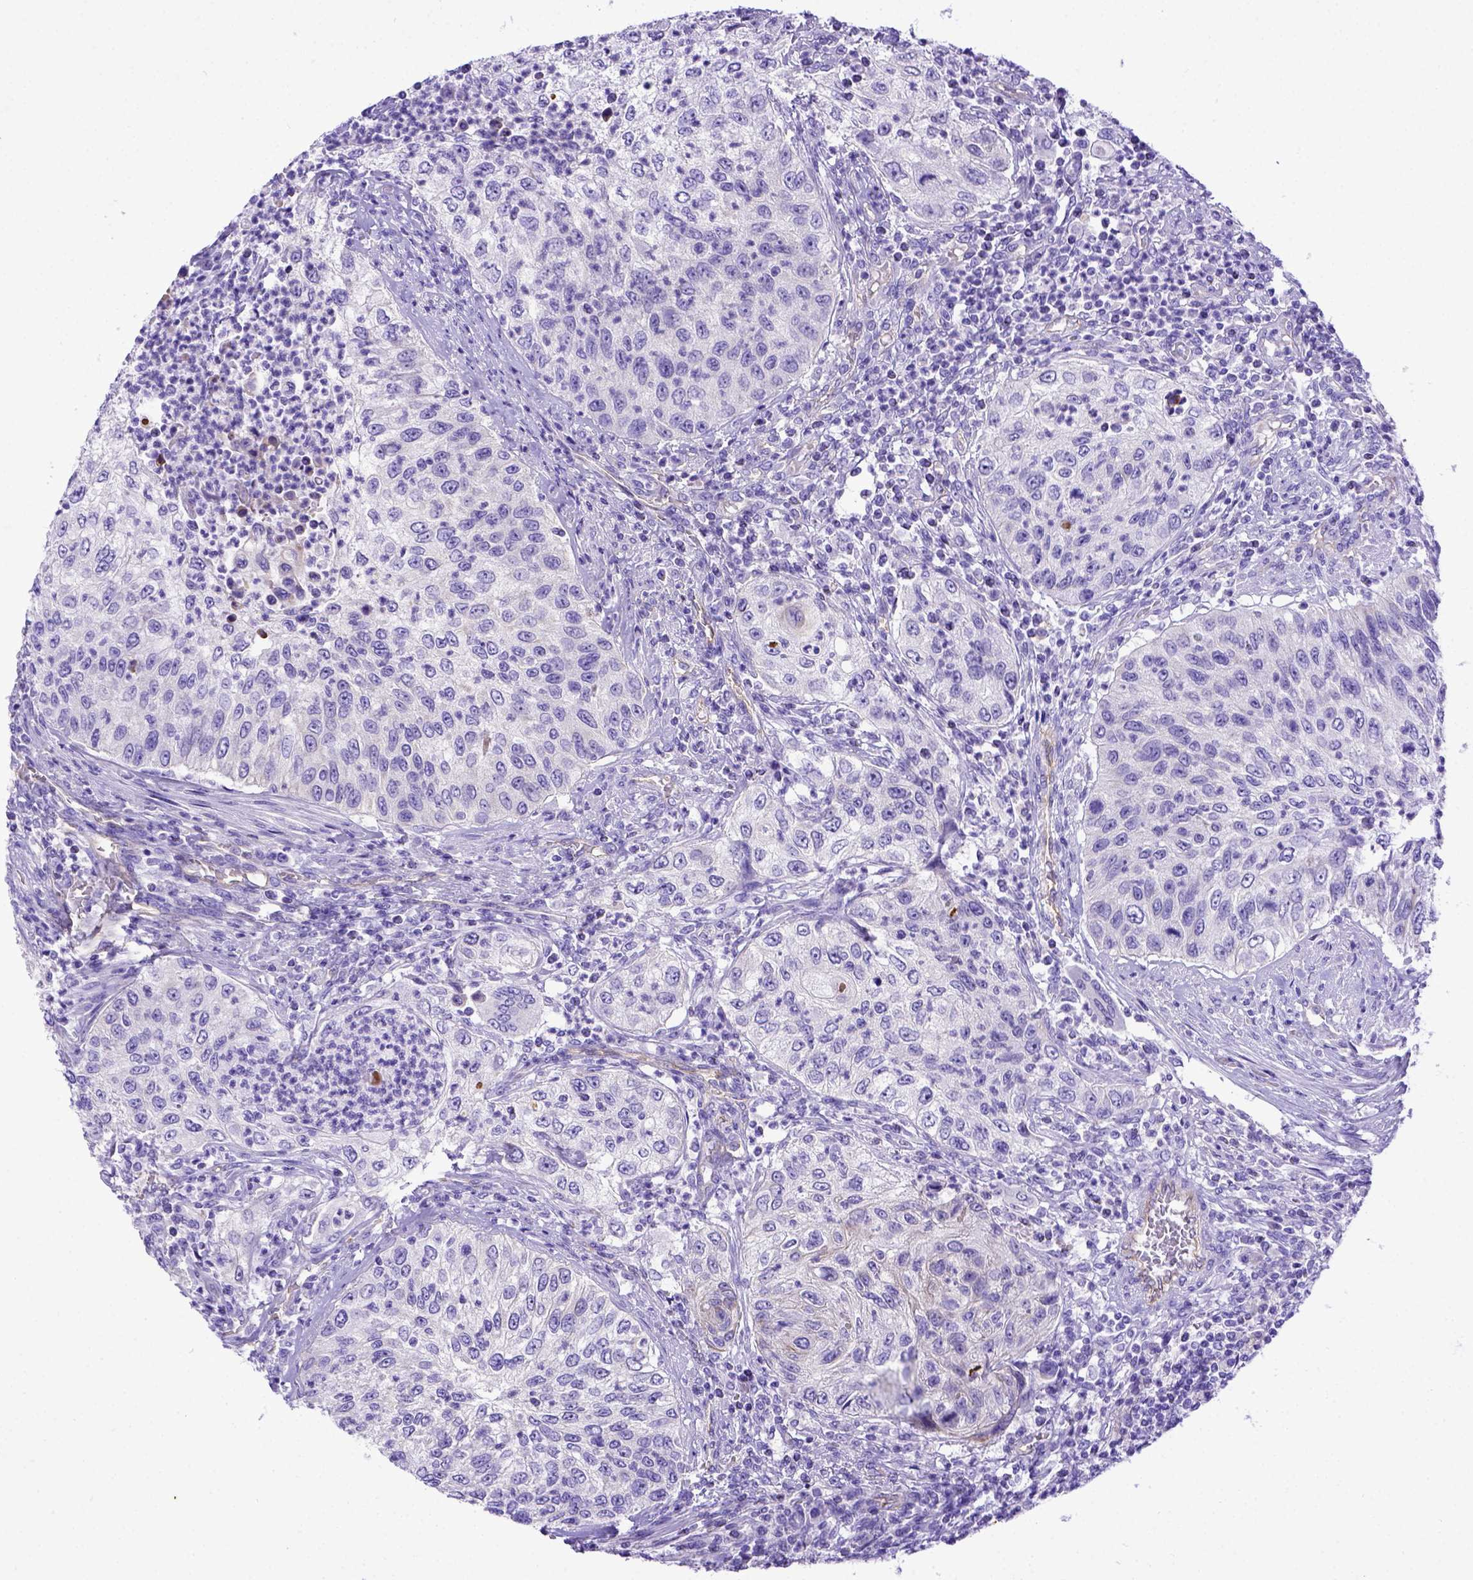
{"staining": {"intensity": "negative", "quantity": "none", "location": "none"}, "tissue": "urothelial cancer", "cell_type": "Tumor cells", "image_type": "cancer", "snomed": [{"axis": "morphology", "description": "Urothelial carcinoma, High grade"}, {"axis": "topography", "description": "Urinary bladder"}], "caption": "The photomicrograph shows no staining of tumor cells in urothelial cancer.", "gene": "LRRC18", "patient": {"sex": "female", "age": 60}}